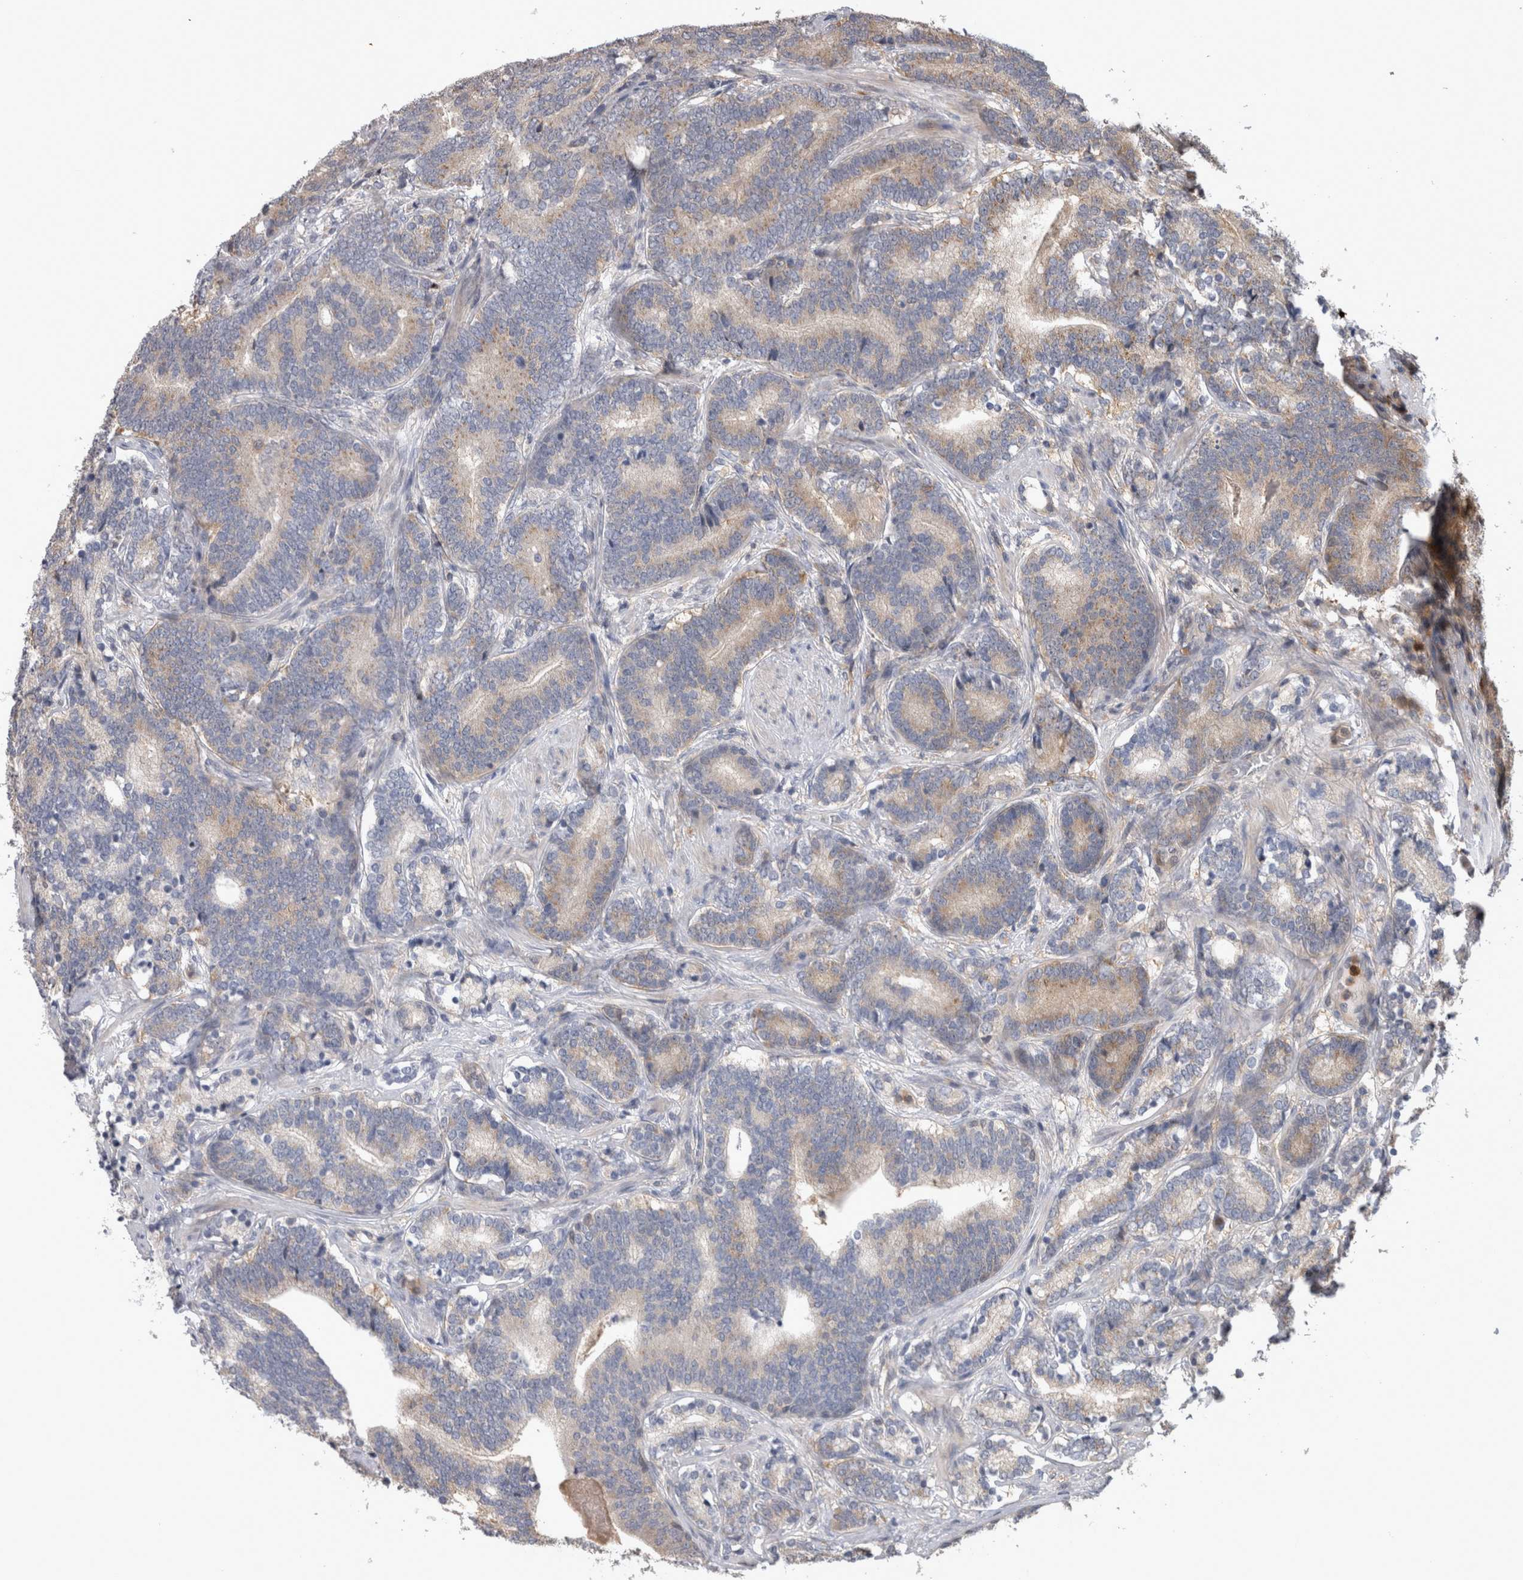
{"staining": {"intensity": "weak", "quantity": "<25%", "location": "cytoplasmic/membranous"}, "tissue": "prostate cancer", "cell_type": "Tumor cells", "image_type": "cancer", "snomed": [{"axis": "morphology", "description": "Adenocarcinoma, High grade"}, {"axis": "topography", "description": "Prostate"}], "caption": "Prostate cancer (high-grade adenocarcinoma) was stained to show a protein in brown. There is no significant expression in tumor cells.", "gene": "USH1G", "patient": {"sex": "male", "age": 55}}